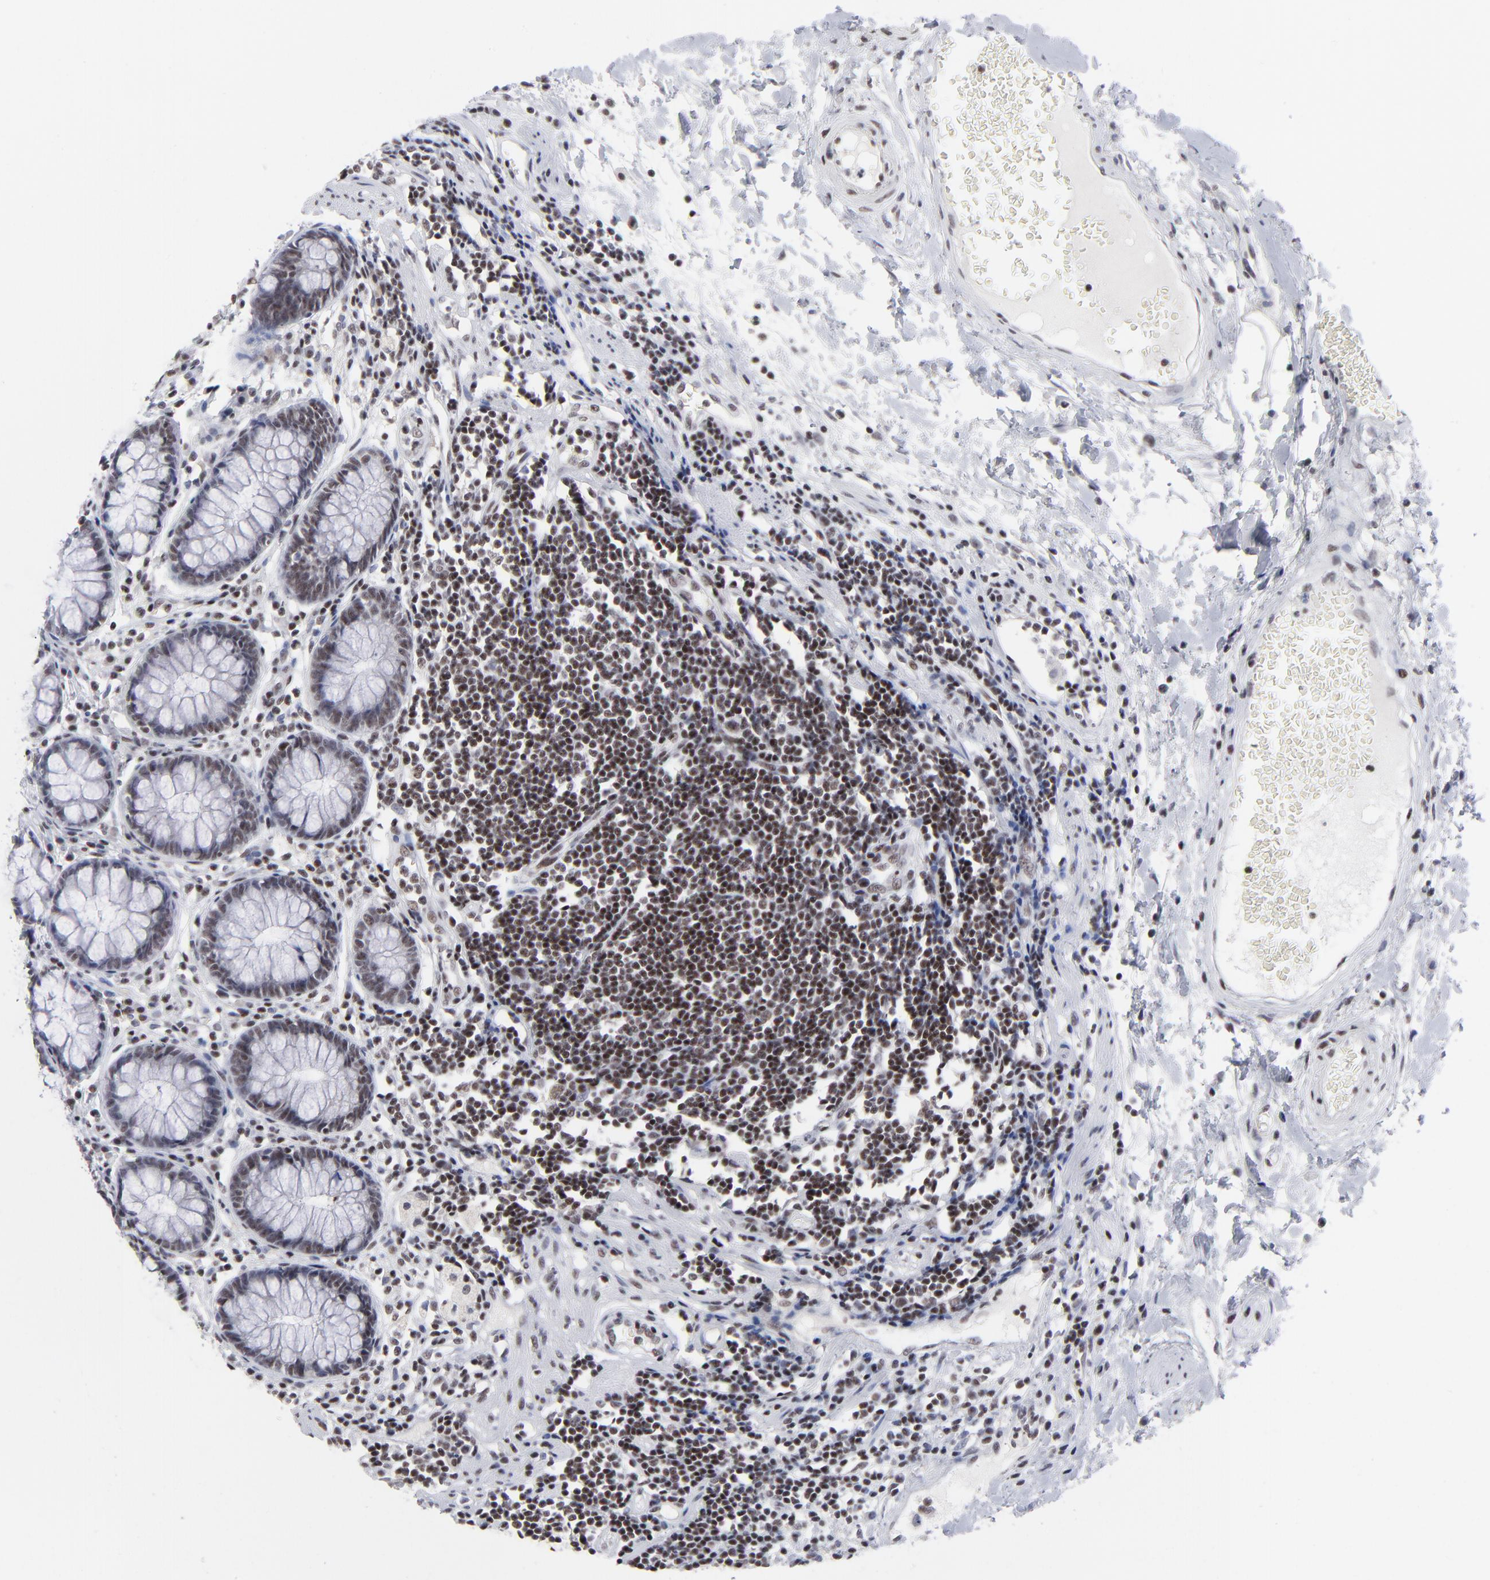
{"staining": {"intensity": "weak", "quantity": "25%-75%", "location": "nuclear"}, "tissue": "rectum", "cell_type": "Glandular cells", "image_type": "normal", "snomed": [{"axis": "morphology", "description": "Normal tissue, NOS"}, {"axis": "topography", "description": "Rectum"}], "caption": "DAB immunohistochemical staining of normal rectum displays weak nuclear protein positivity in about 25%-75% of glandular cells. The protein of interest is shown in brown color, while the nuclei are stained blue.", "gene": "SP2", "patient": {"sex": "female", "age": 66}}